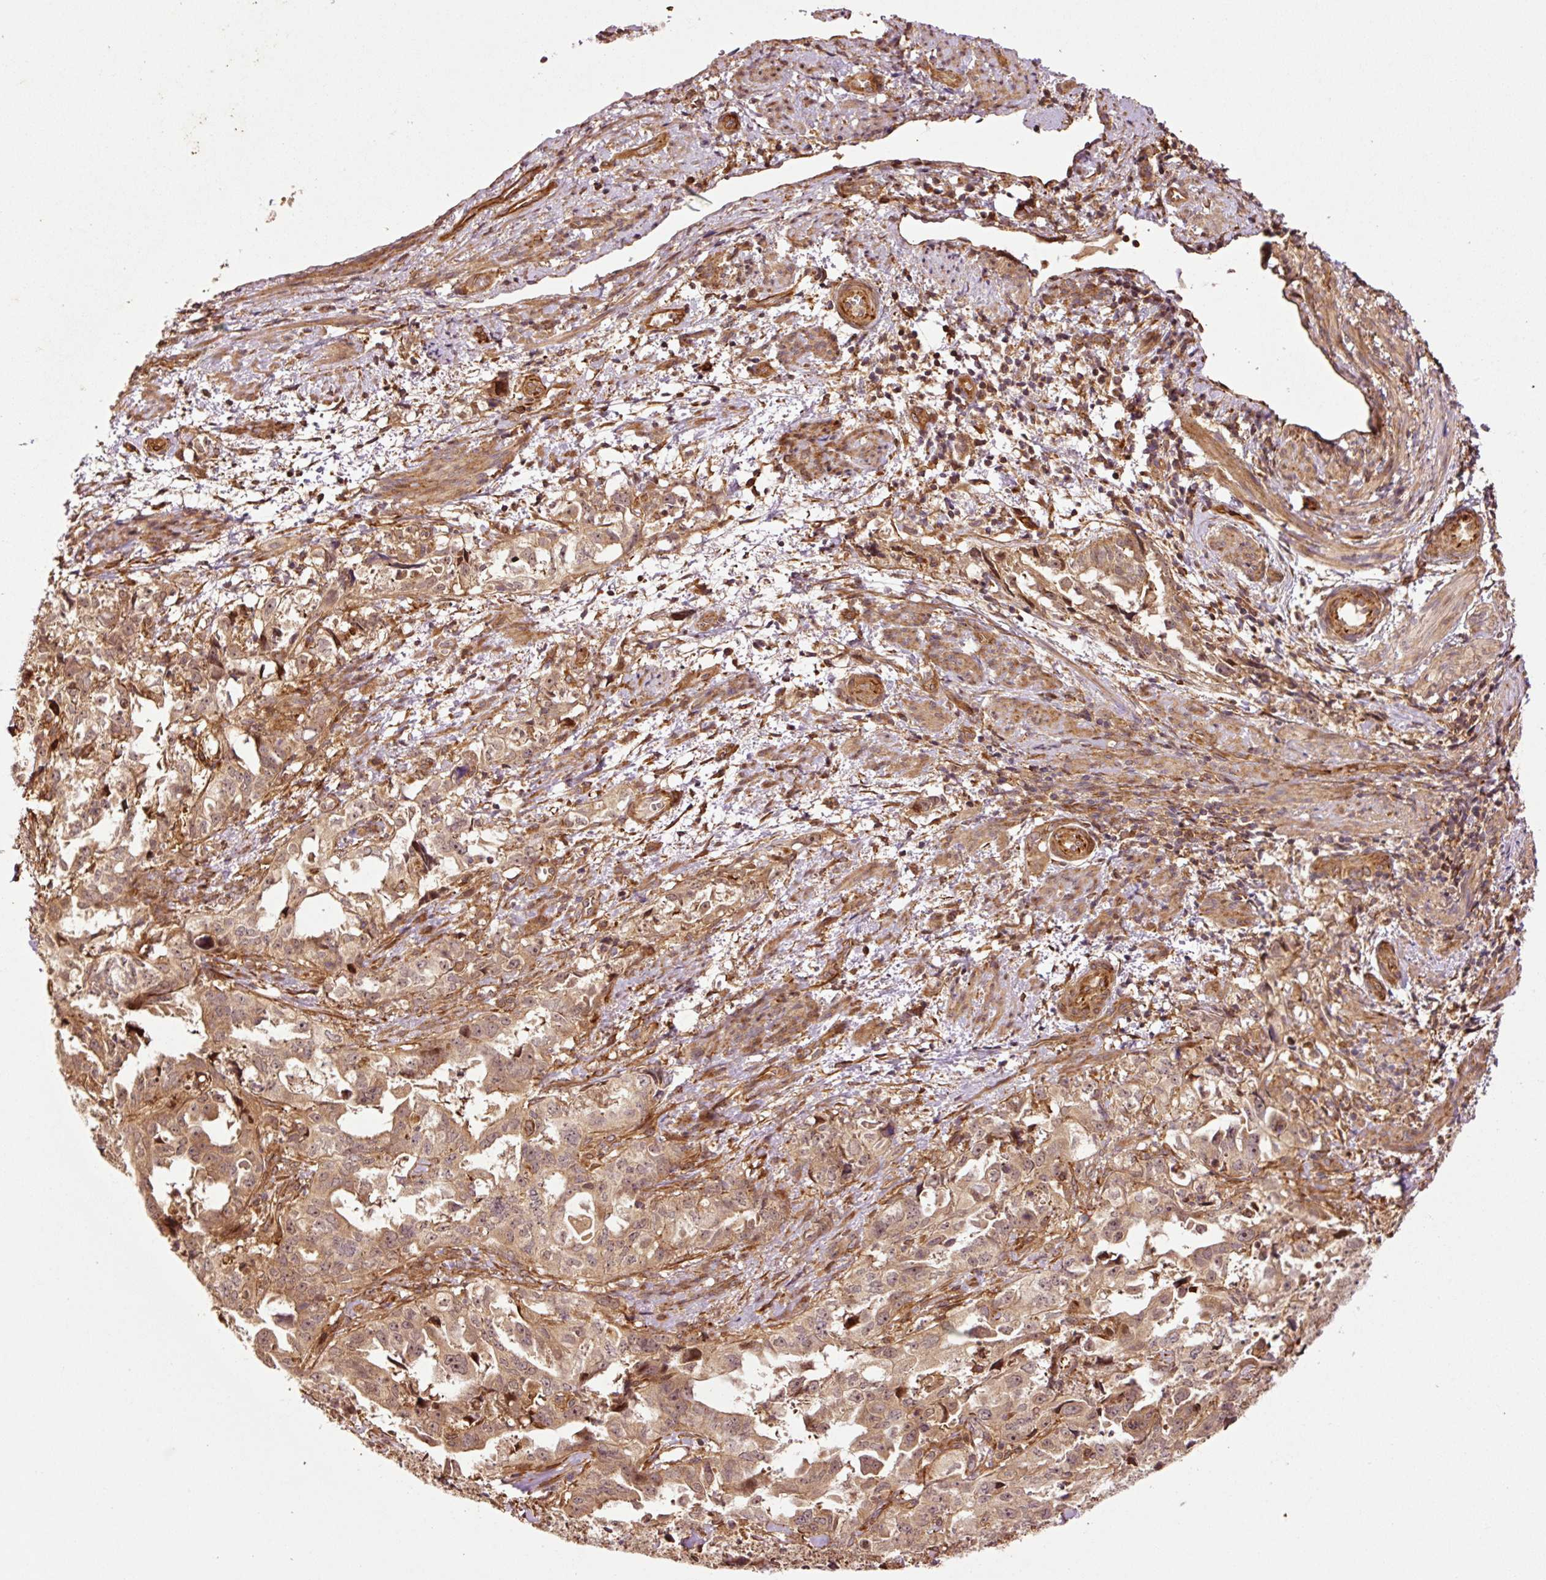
{"staining": {"intensity": "moderate", "quantity": ">75%", "location": "cytoplasmic/membranous,nuclear"}, "tissue": "endometrial cancer", "cell_type": "Tumor cells", "image_type": "cancer", "snomed": [{"axis": "morphology", "description": "Adenocarcinoma, NOS"}, {"axis": "topography", "description": "Endometrium"}], "caption": "Endometrial cancer (adenocarcinoma) stained with DAB immunohistochemistry (IHC) displays medium levels of moderate cytoplasmic/membranous and nuclear staining in about >75% of tumor cells. (DAB IHC, brown staining for protein, blue staining for nuclei).", "gene": "OXER1", "patient": {"sex": "female", "age": 65}}